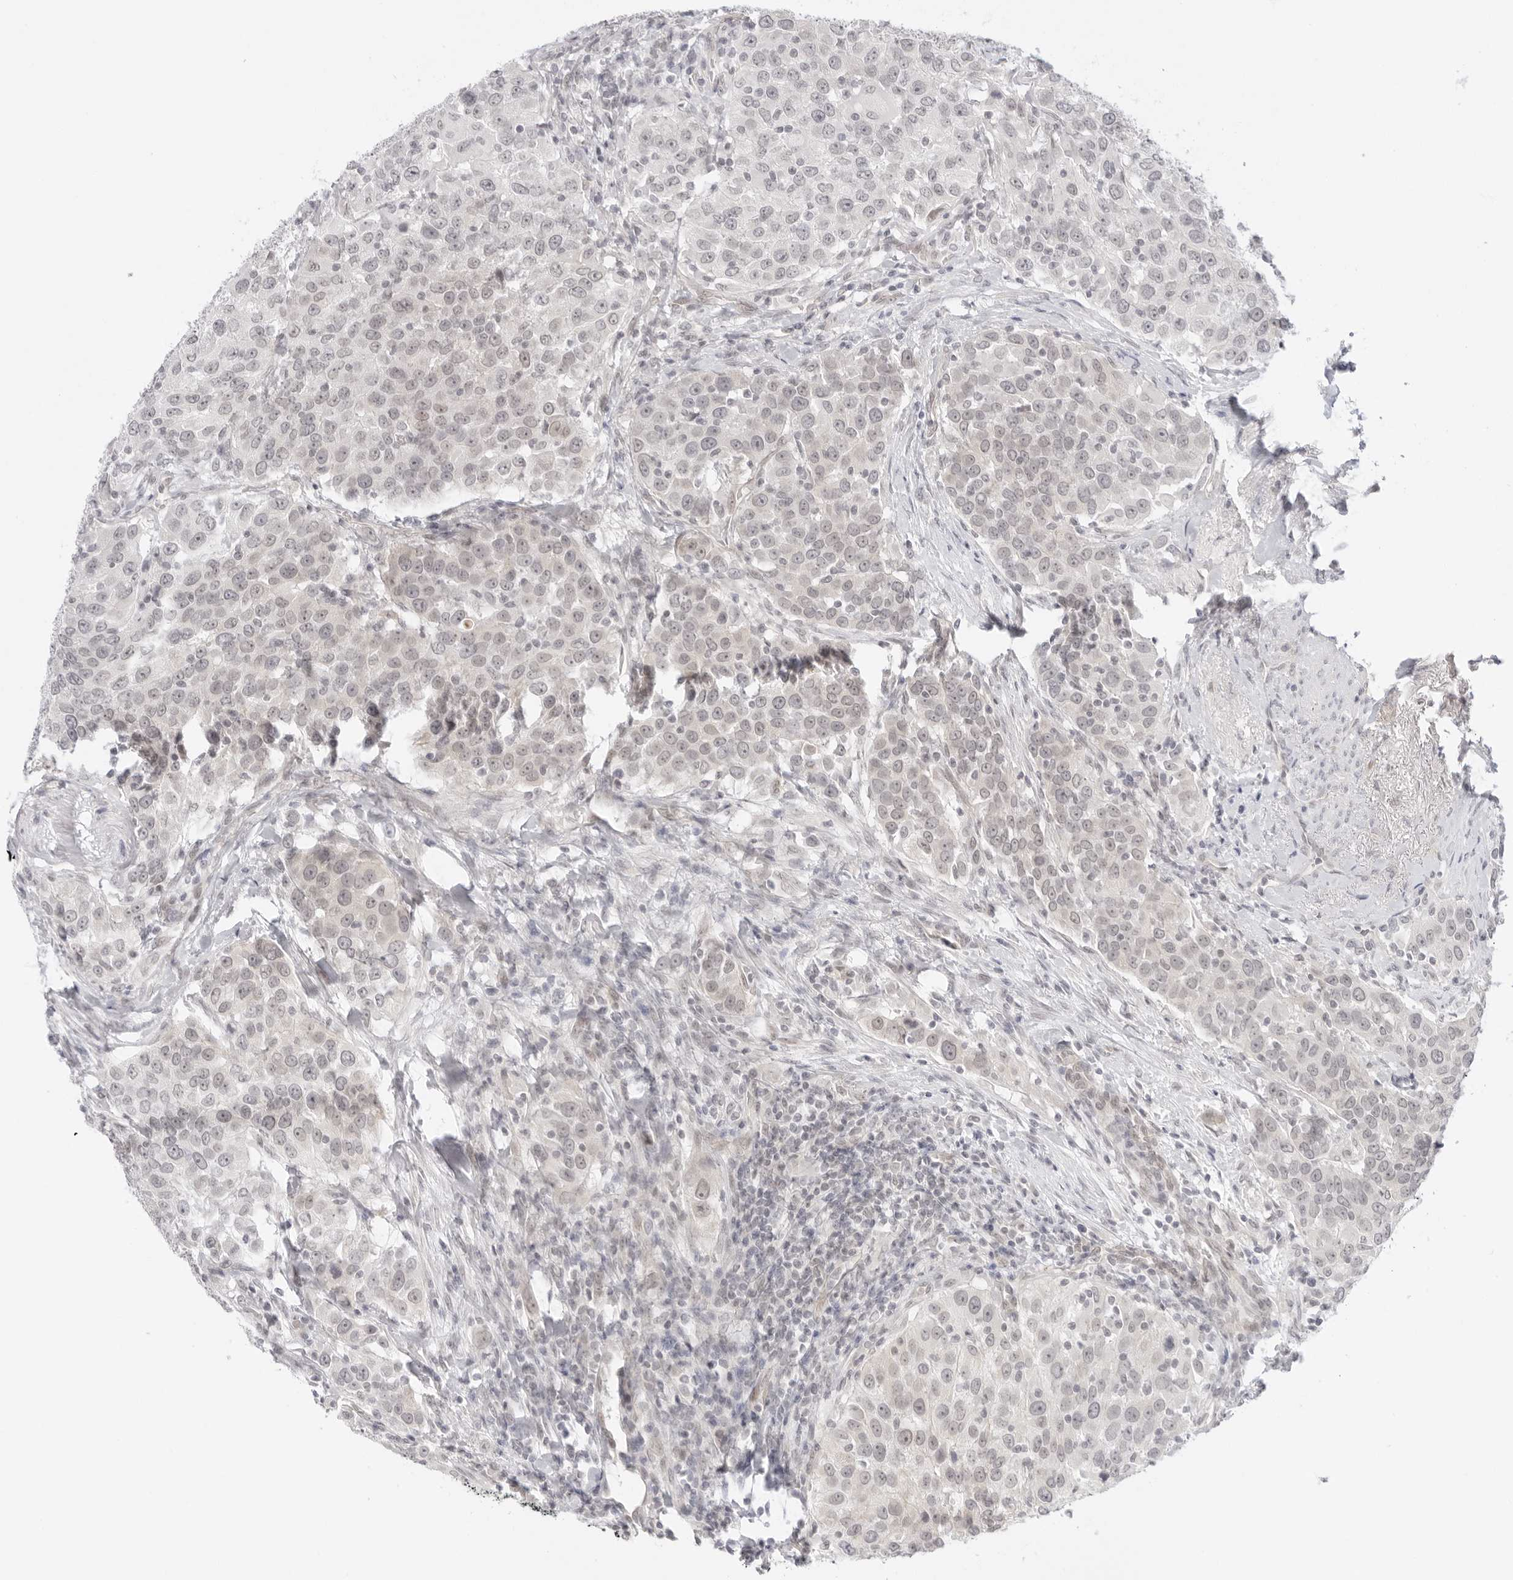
{"staining": {"intensity": "negative", "quantity": "none", "location": "none"}, "tissue": "urothelial cancer", "cell_type": "Tumor cells", "image_type": "cancer", "snomed": [{"axis": "morphology", "description": "Urothelial carcinoma, High grade"}, {"axis": "topography", "description": "Urinary bladder"}], "caption": "A high-resolution image shows immunohistochemistry staining of urothelial cancer, which shows no significant positivity in tumor cells. (IHC, brightfield microscopy, high magnification).", "gene": "MED18", "patient": {"sex": "female", "age": 80}}